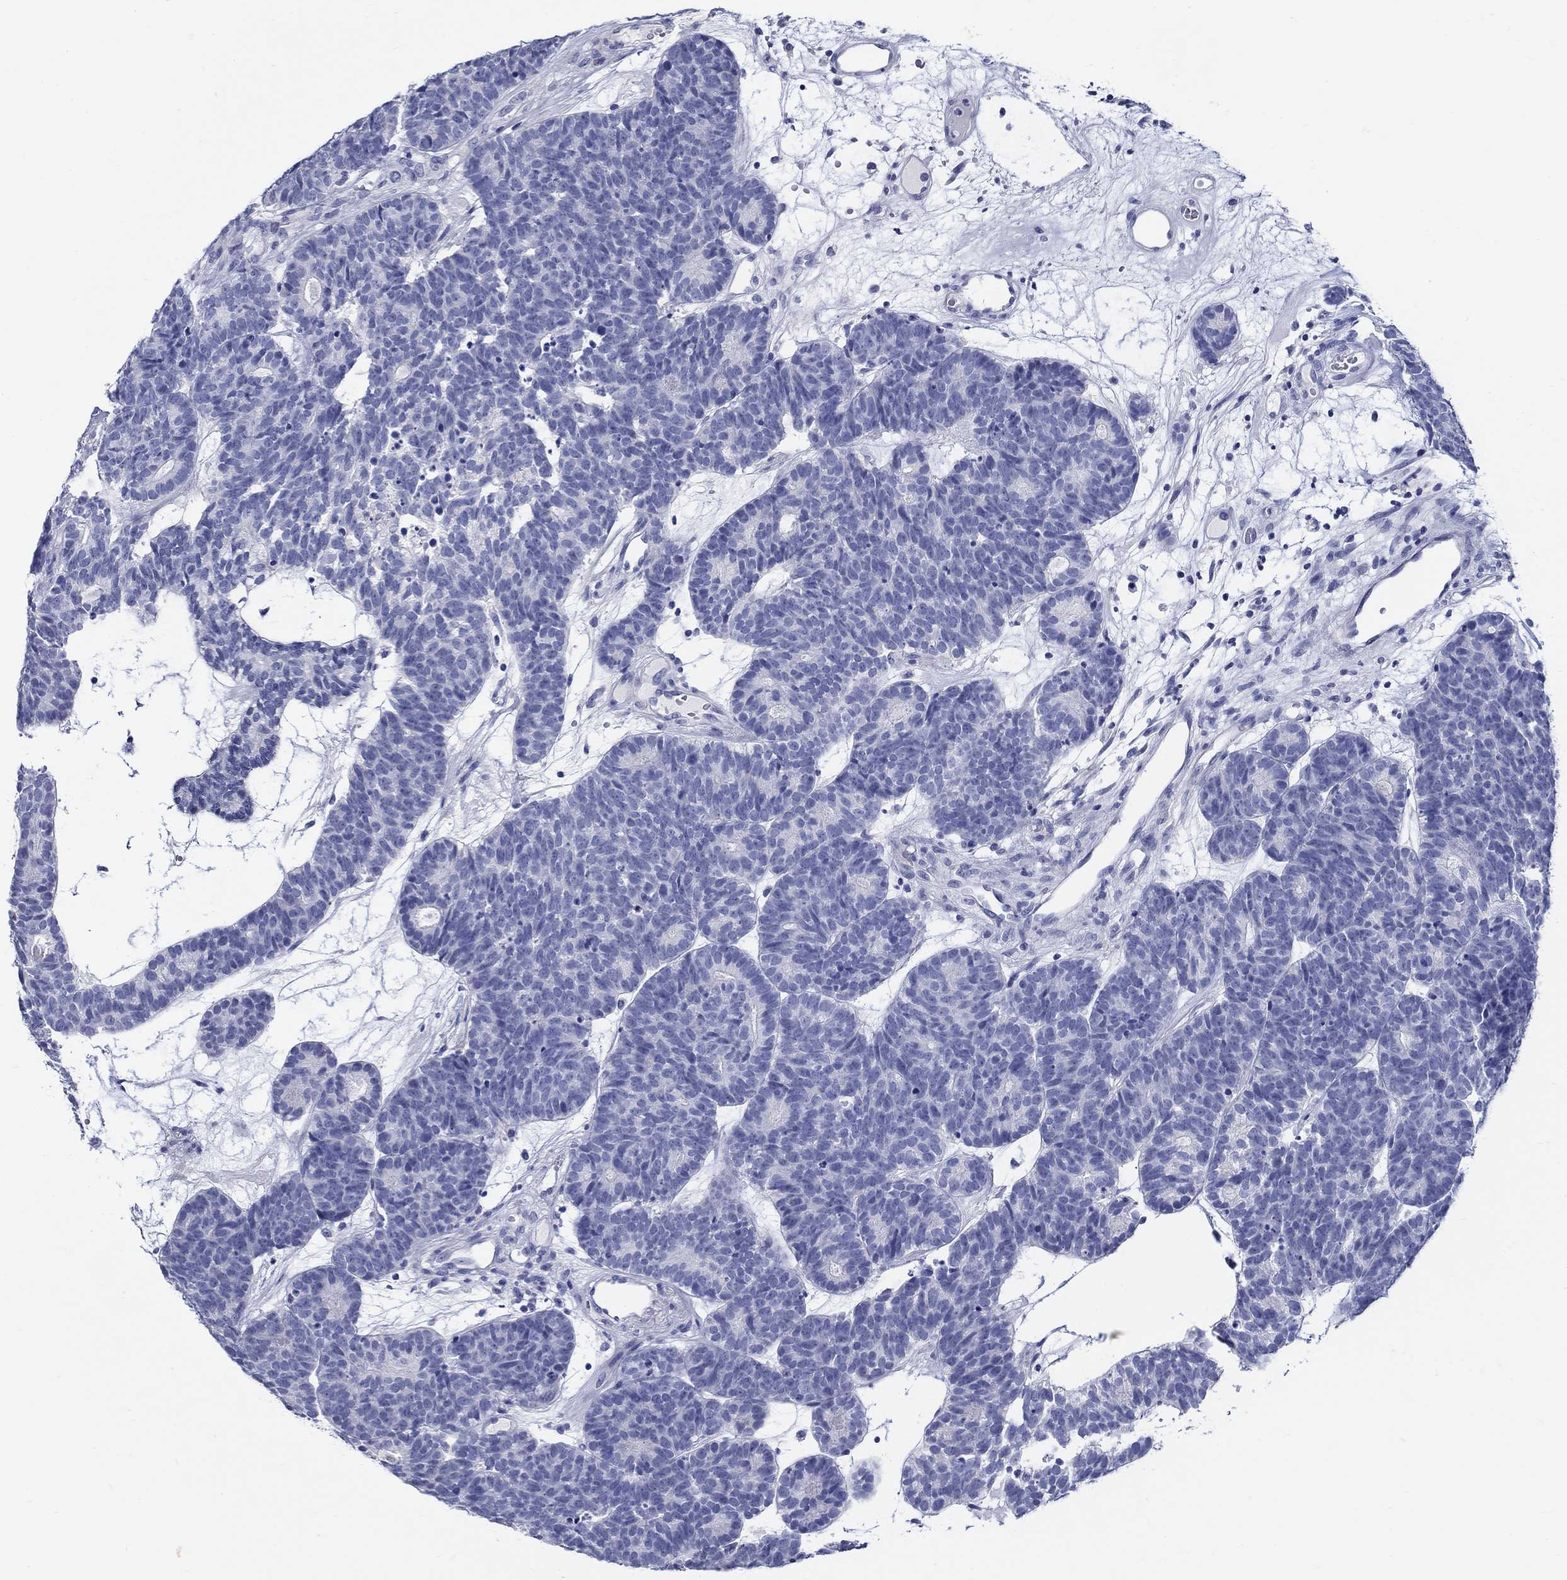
{"staining": {"intensity": "negative", "quantity": "none", "location": "none"}, "tissue": "head and neck cancer", "cell_type": "Tumor cells", "image_type": "cancer", "snomed": [{"axis": "morphology", "description": "Adenocarcinoma, NOS"}, {"axis": "topography", "description": "Head-Neck"}], "caption": "The image displays no significant positivity in tumor cells of adenocarcinoma (head and neck).", "gene": "CRYGS", "patient": {"sex": "female", "age": 81}}